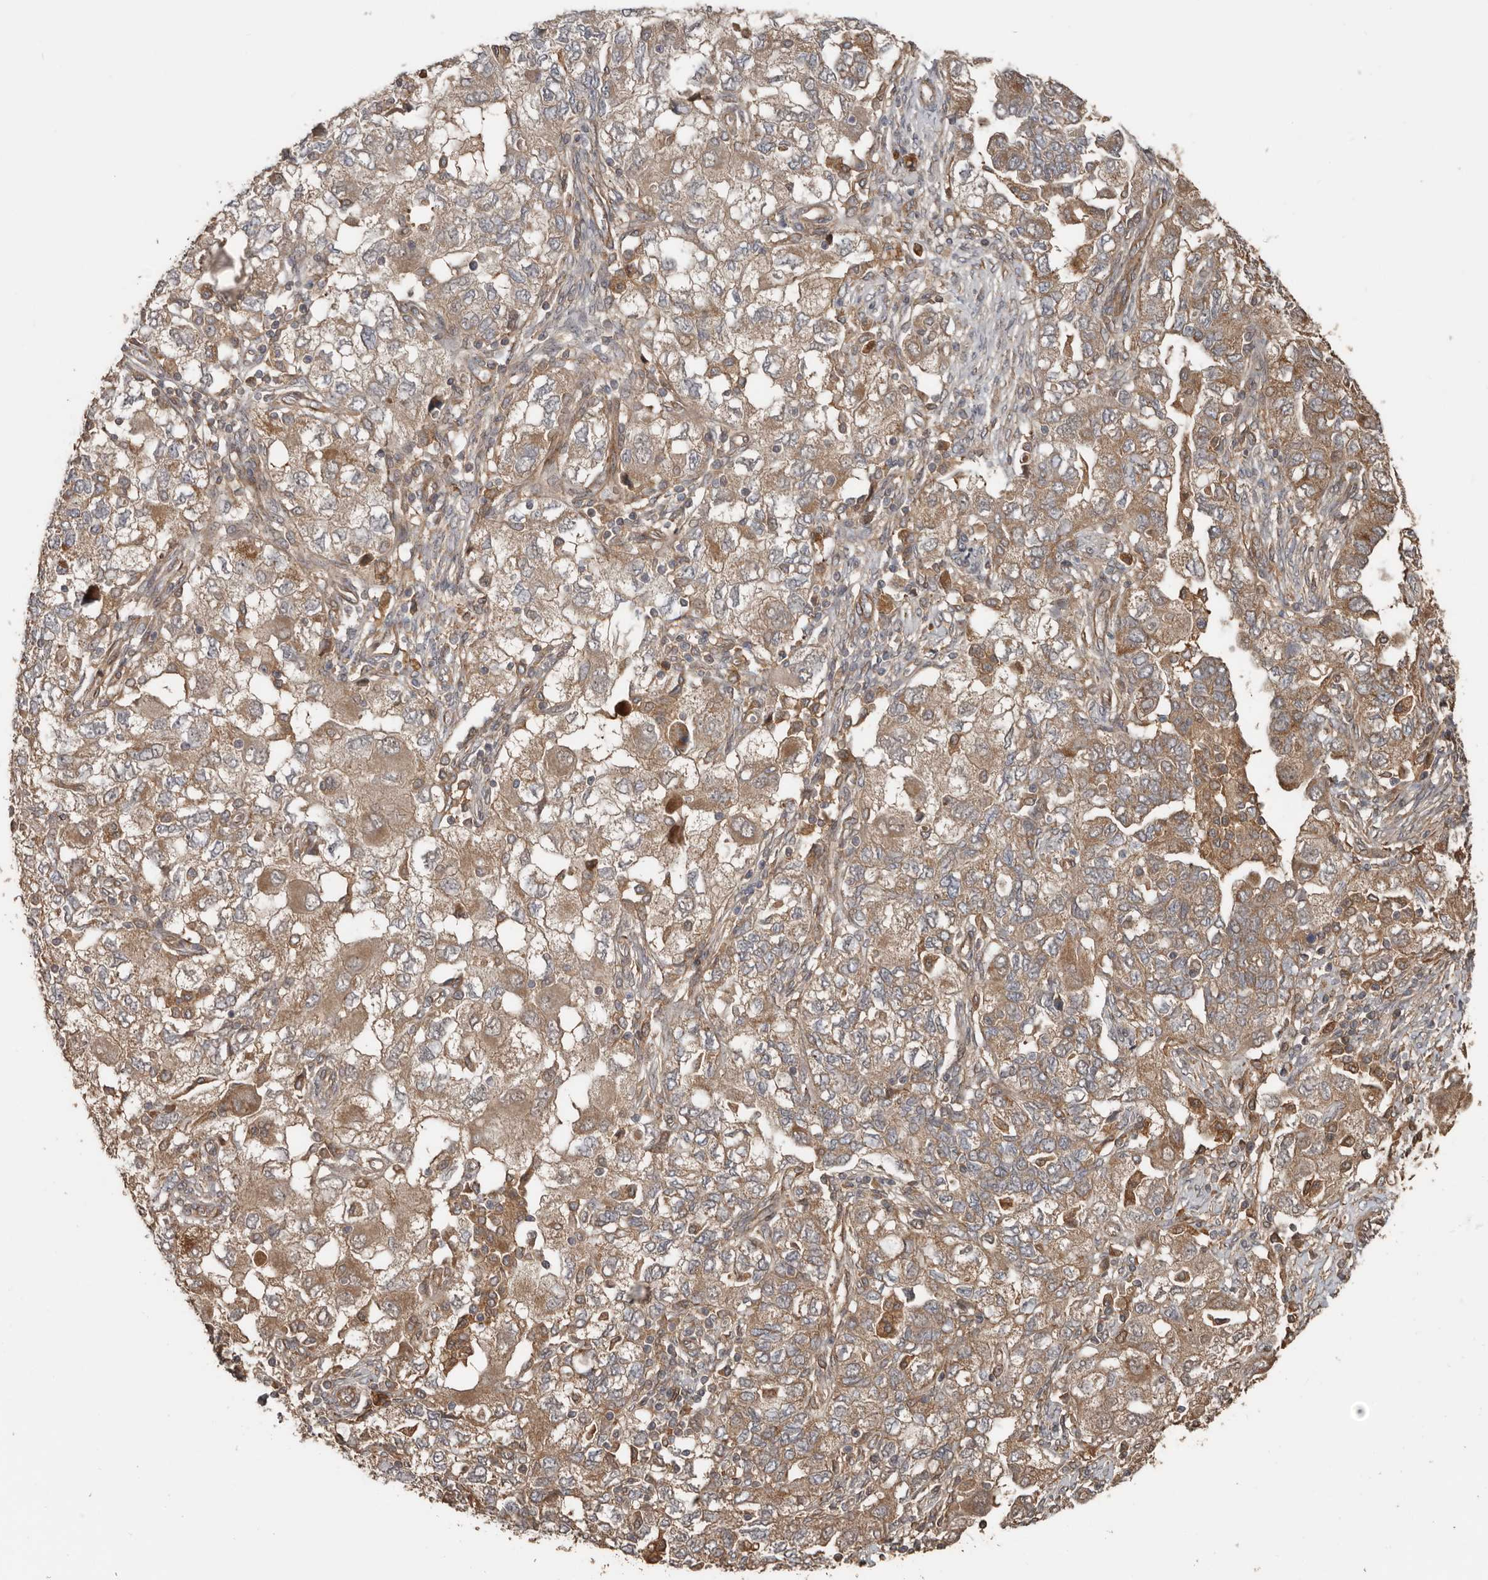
{"staining": {"intensity": "moderate", "quantity": ">75%", "location": "cytoplasmic/membranous"}, "tissue": "ovarian cancer", "cell_type": "Tumor cells", "image_type": "cancer", "snomed": [{"axis": "morphology", "description": "Carcinoma, NOS"}, {"axis": "morphology", "description": "Cystadenocarcinoma, serous, NOS"}, {"axis": "topography", "description": "Ovary"}], "caption": "Protein staining reveals moderate cytoplasmic/membranous expression in about >75% of tumor cells in serous cystadenocarcinoma (ovarian).", "gene": "EXOC3L1", "patient": {"sex": "female", "age": 69}}